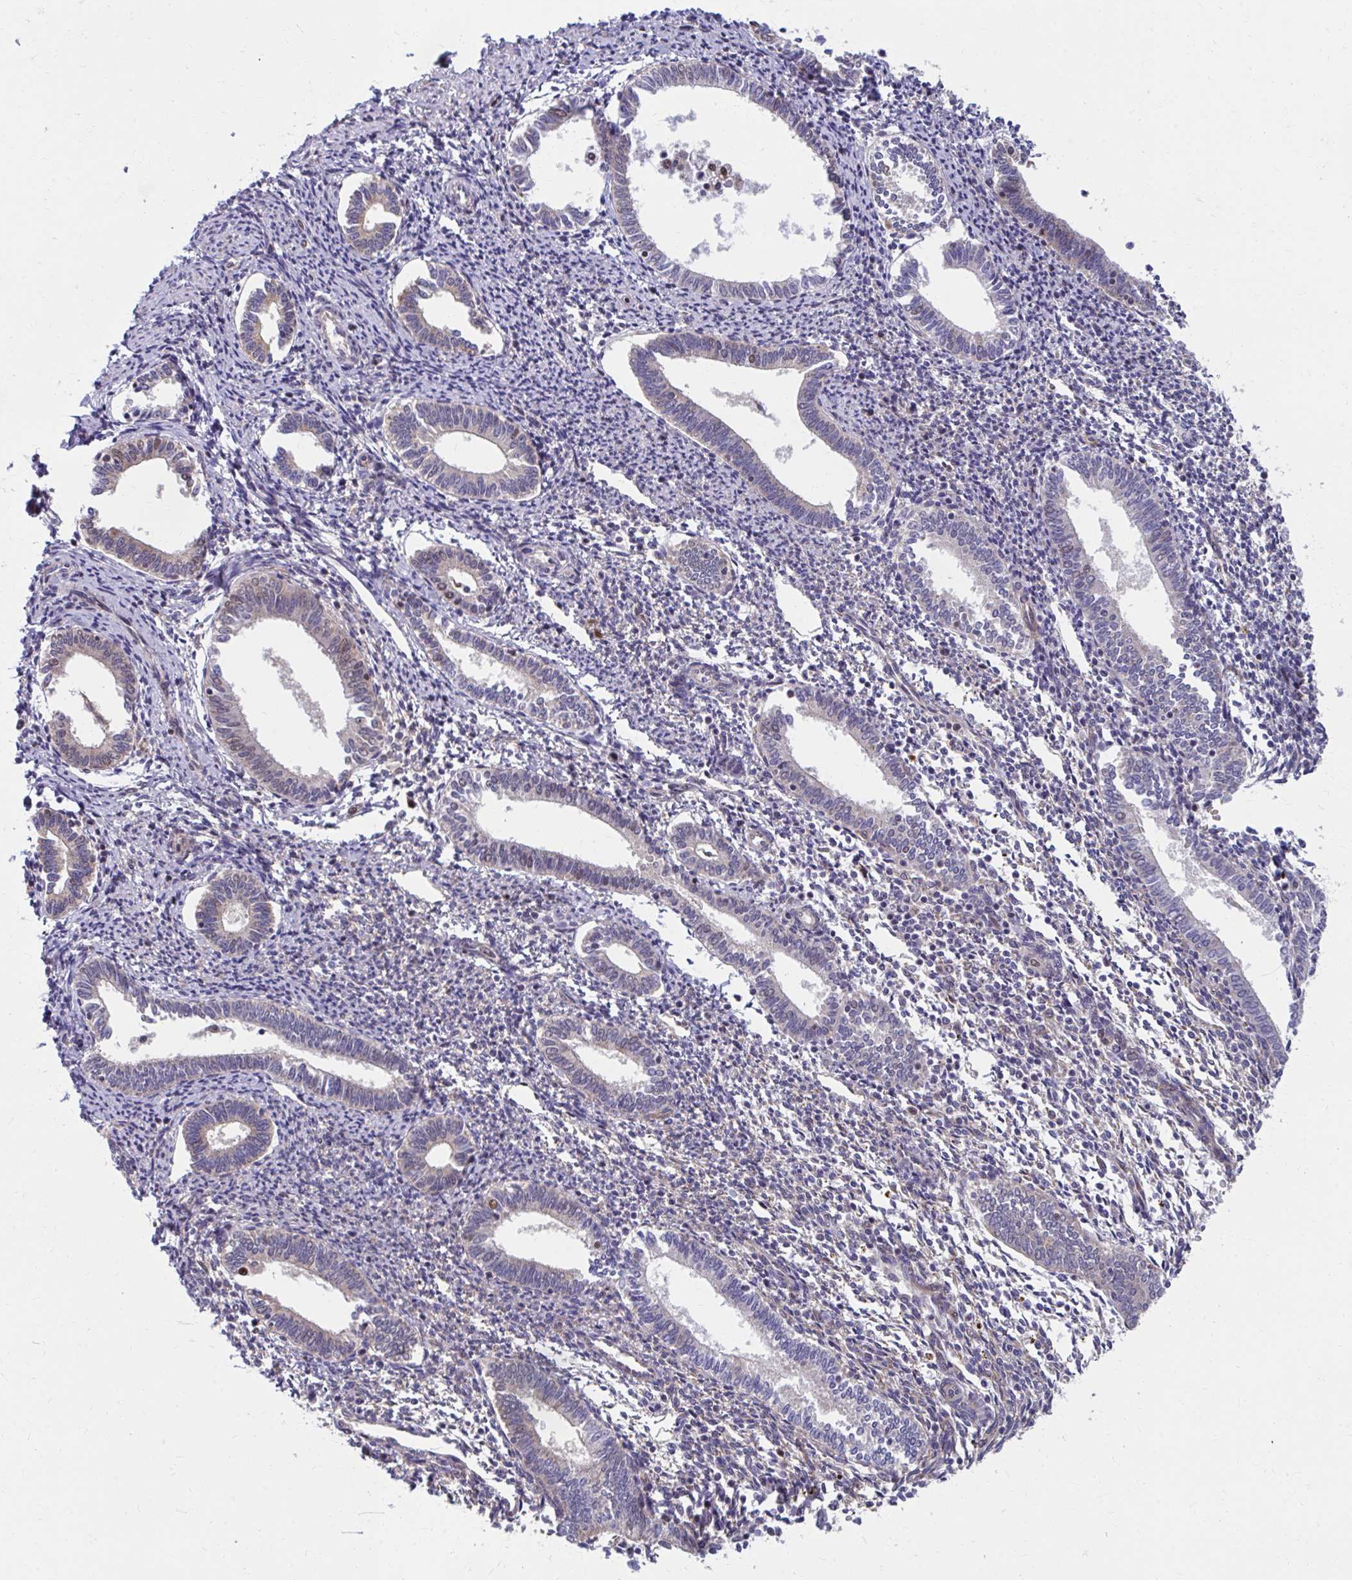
{"staining": {"intensity": "negative", "quantity": "none", "location": "none"}, "tissue": "endometrium", "cell_type": "Cells in endometrial stroma", "image_type": "normal", "snomed": [{"axis": "morphology", "description": "Normal tissue, NOS"}, {"axis": "topography", "description": "Endometrium"}], "caption": "Cells in endometrial stroma show no significant positivity in normal endometrium.", "gene": "ZNF778", "patient": {"sex": "female", "age": 41}}